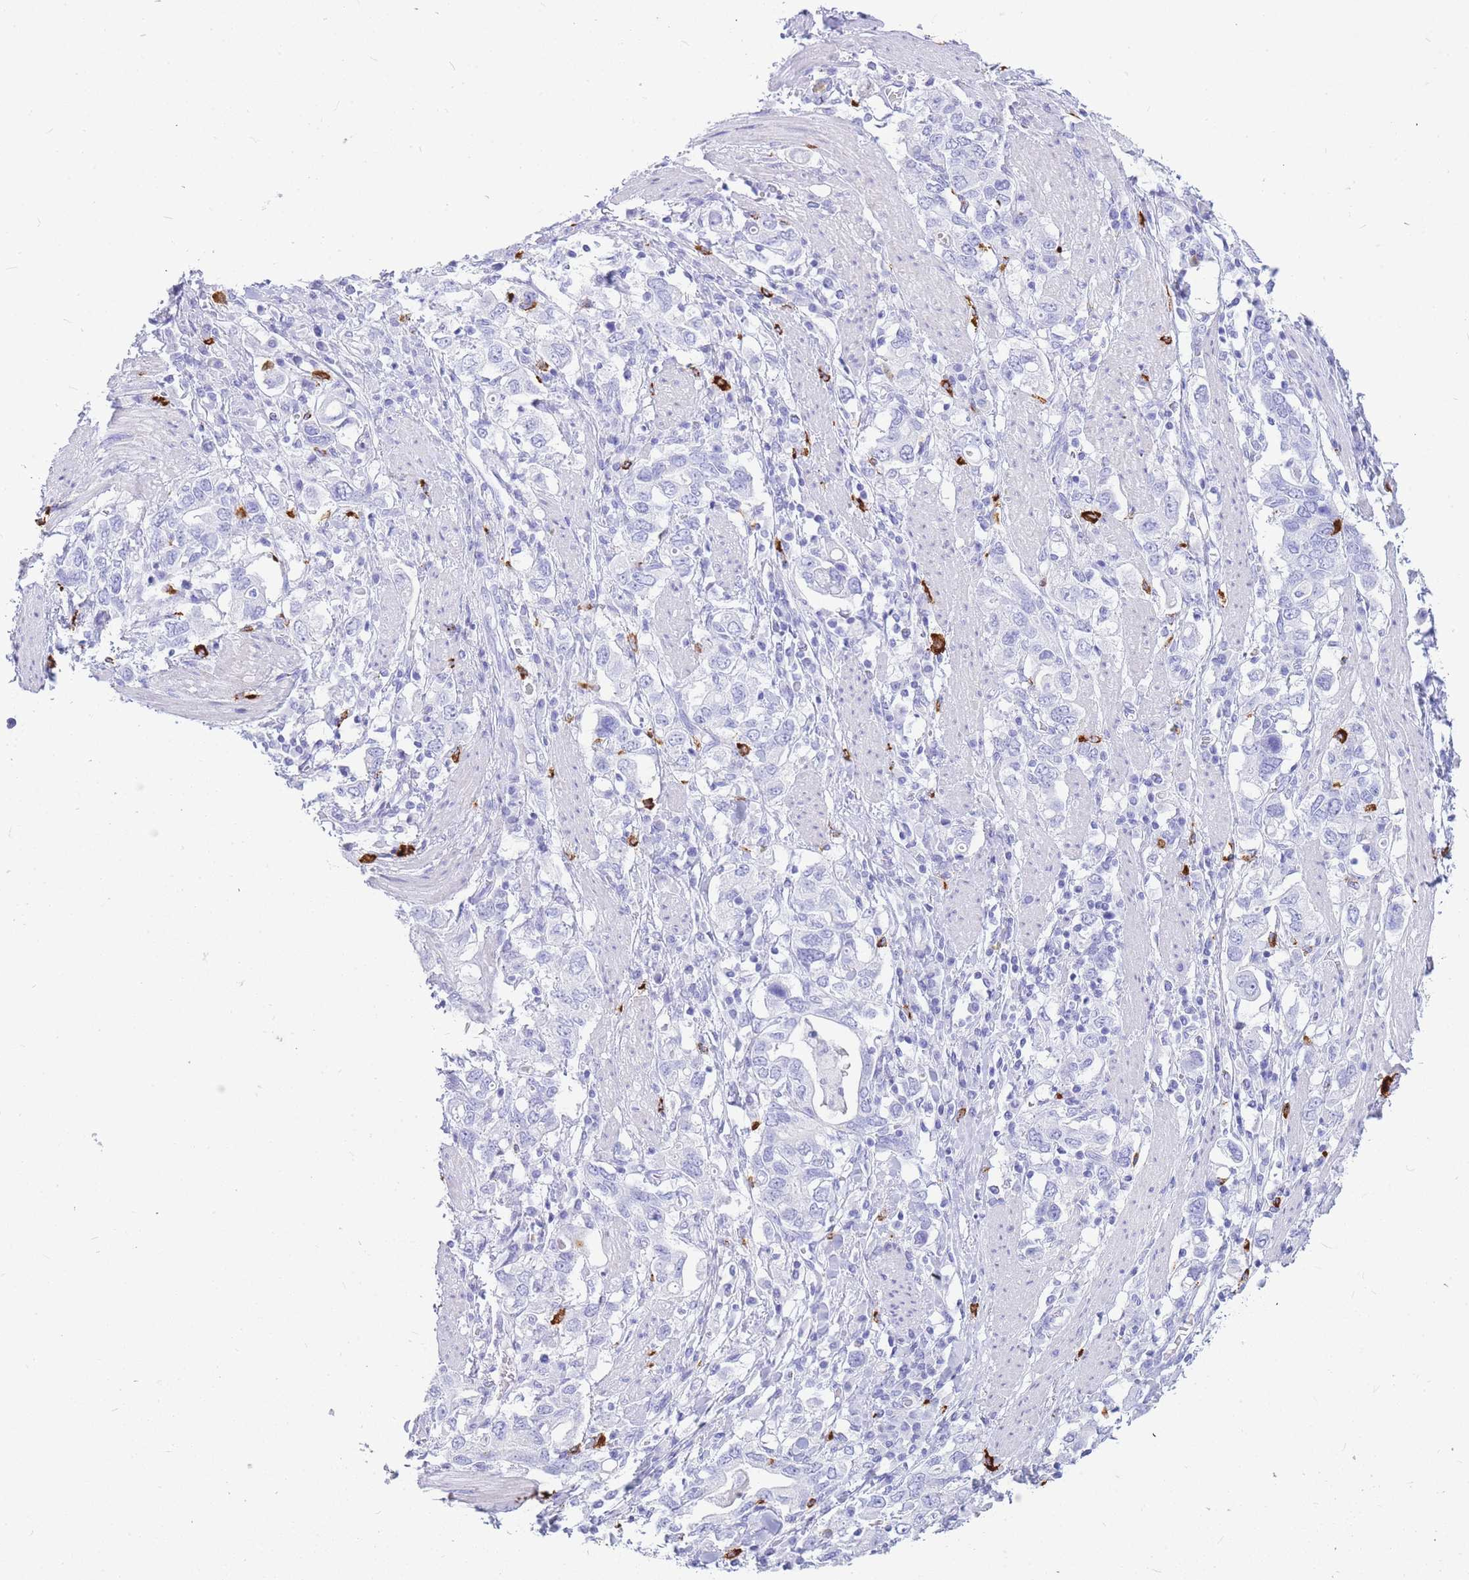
{"staining": {"intensity": "negative", "quantity": "none", "location": "none"}, "tissue": "stomach cancer", "cell_type": "Tumor cells", "image_type": "cancer", "snomed": [{"axis": "morphology", "description": "Adenocarcinoma, NOS"}, {"axis": "topography", "description": "Stomach, upper"}, {"axis": "topography", "description": "Stomach"}], "caption": "Tumor cells show no significant protein staining in adenocarcinoma (stomach). (Stains: DAB immunohistochemistry (IHC) with hematoxylin counter stain, Microscopy: brightfield microscopy at high magnification).", "gene": "HERC1", "patient": {"sex": "male", "age": 62}}